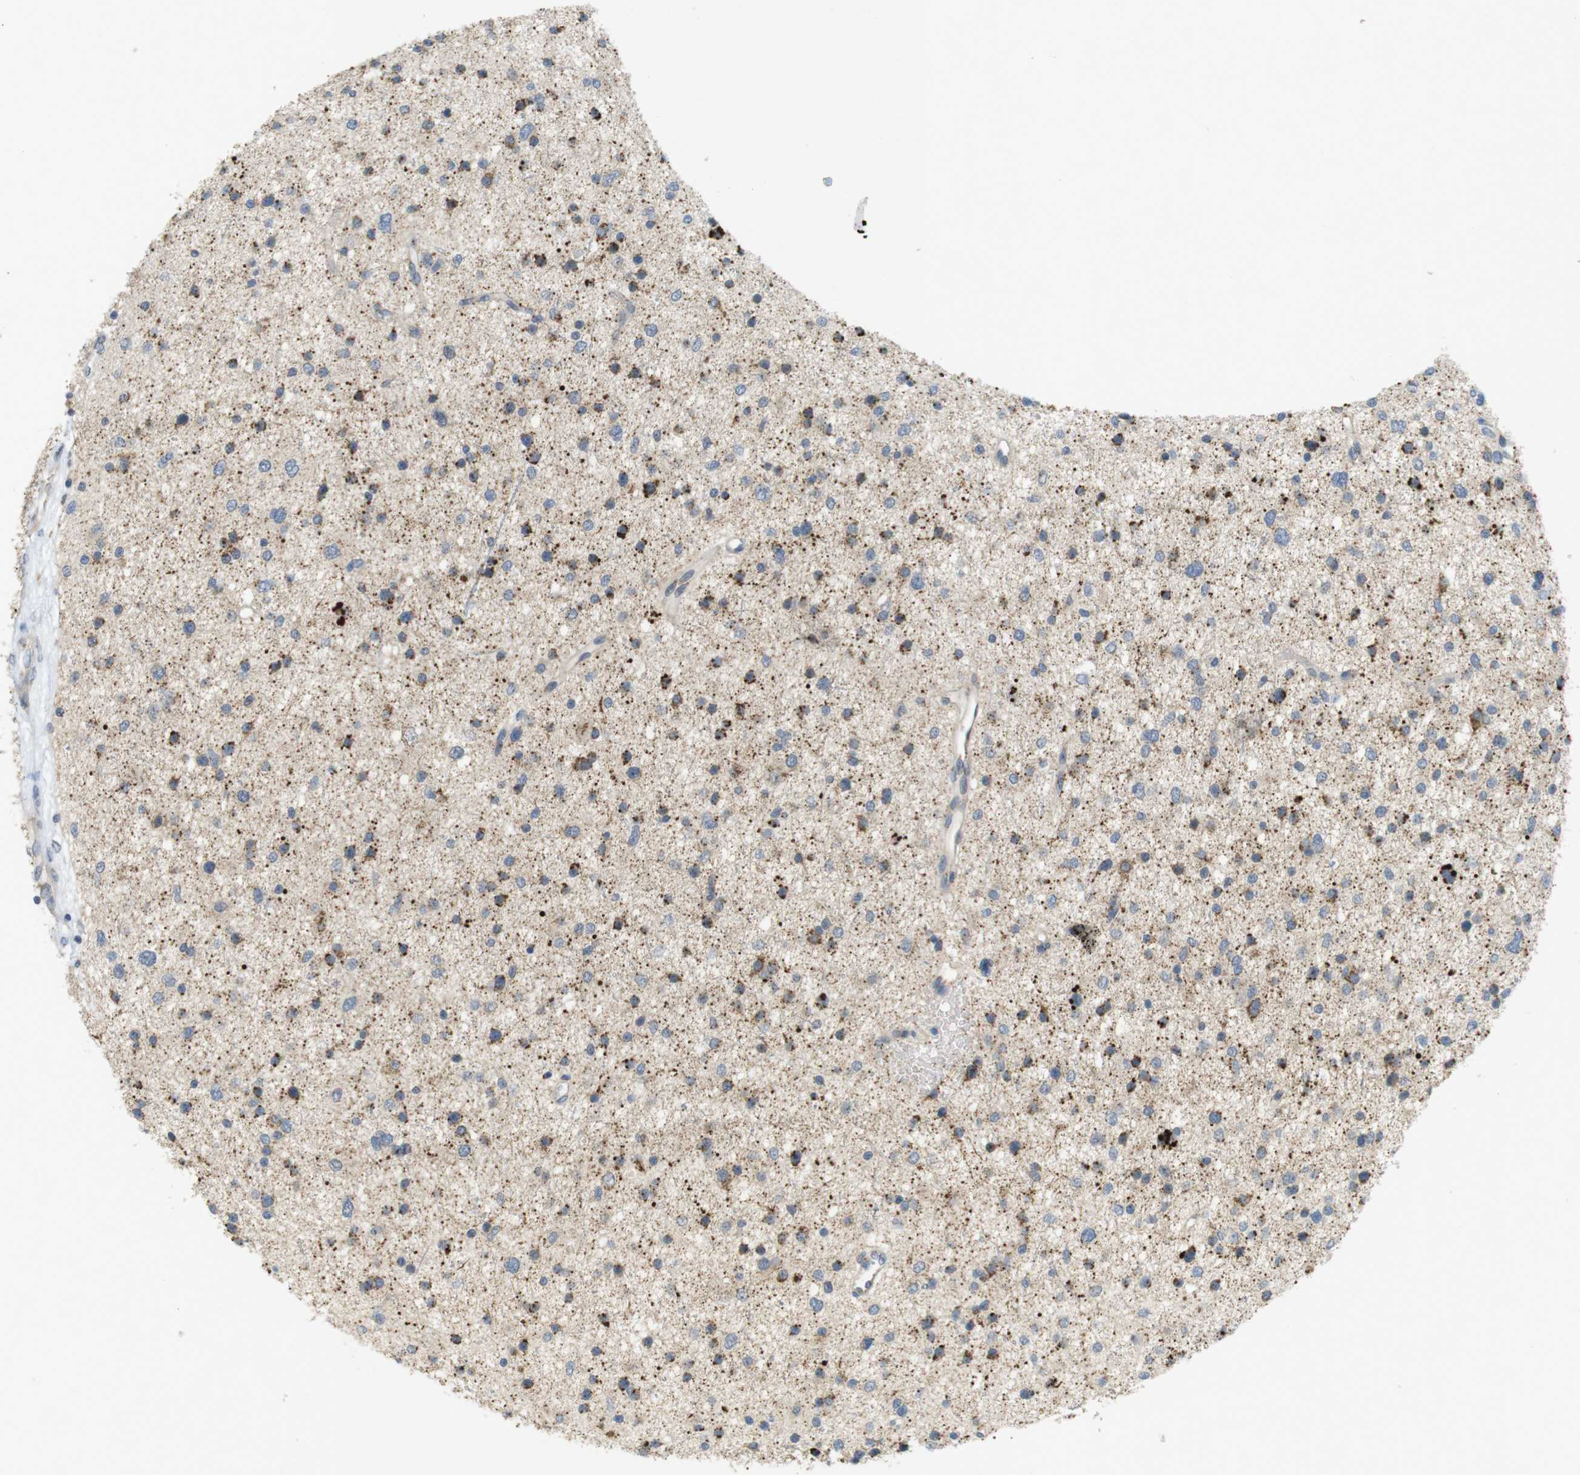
{"staining": {"intensity": "moderate", "quantity": "25%-75%", "location": "cytoplasmic/membranous"}, "tissue": "glioma", "cell_type": "Tumor cells", "image_type": "cancer", "snomed": [{"axis": "morphology", "description": "Glioma, malignant, Low grade"}, {"axis": "topography", "description": "Brain"}], "caption": "Glioma stained with DAB immunohistochemistry (IHC) shows medium levels of moderate cytoplasmic/membranous positivity in about 25%-75% of tumor cells.", "gene": "YIPF3", "patient": {"sex": "female", "age": 37}}